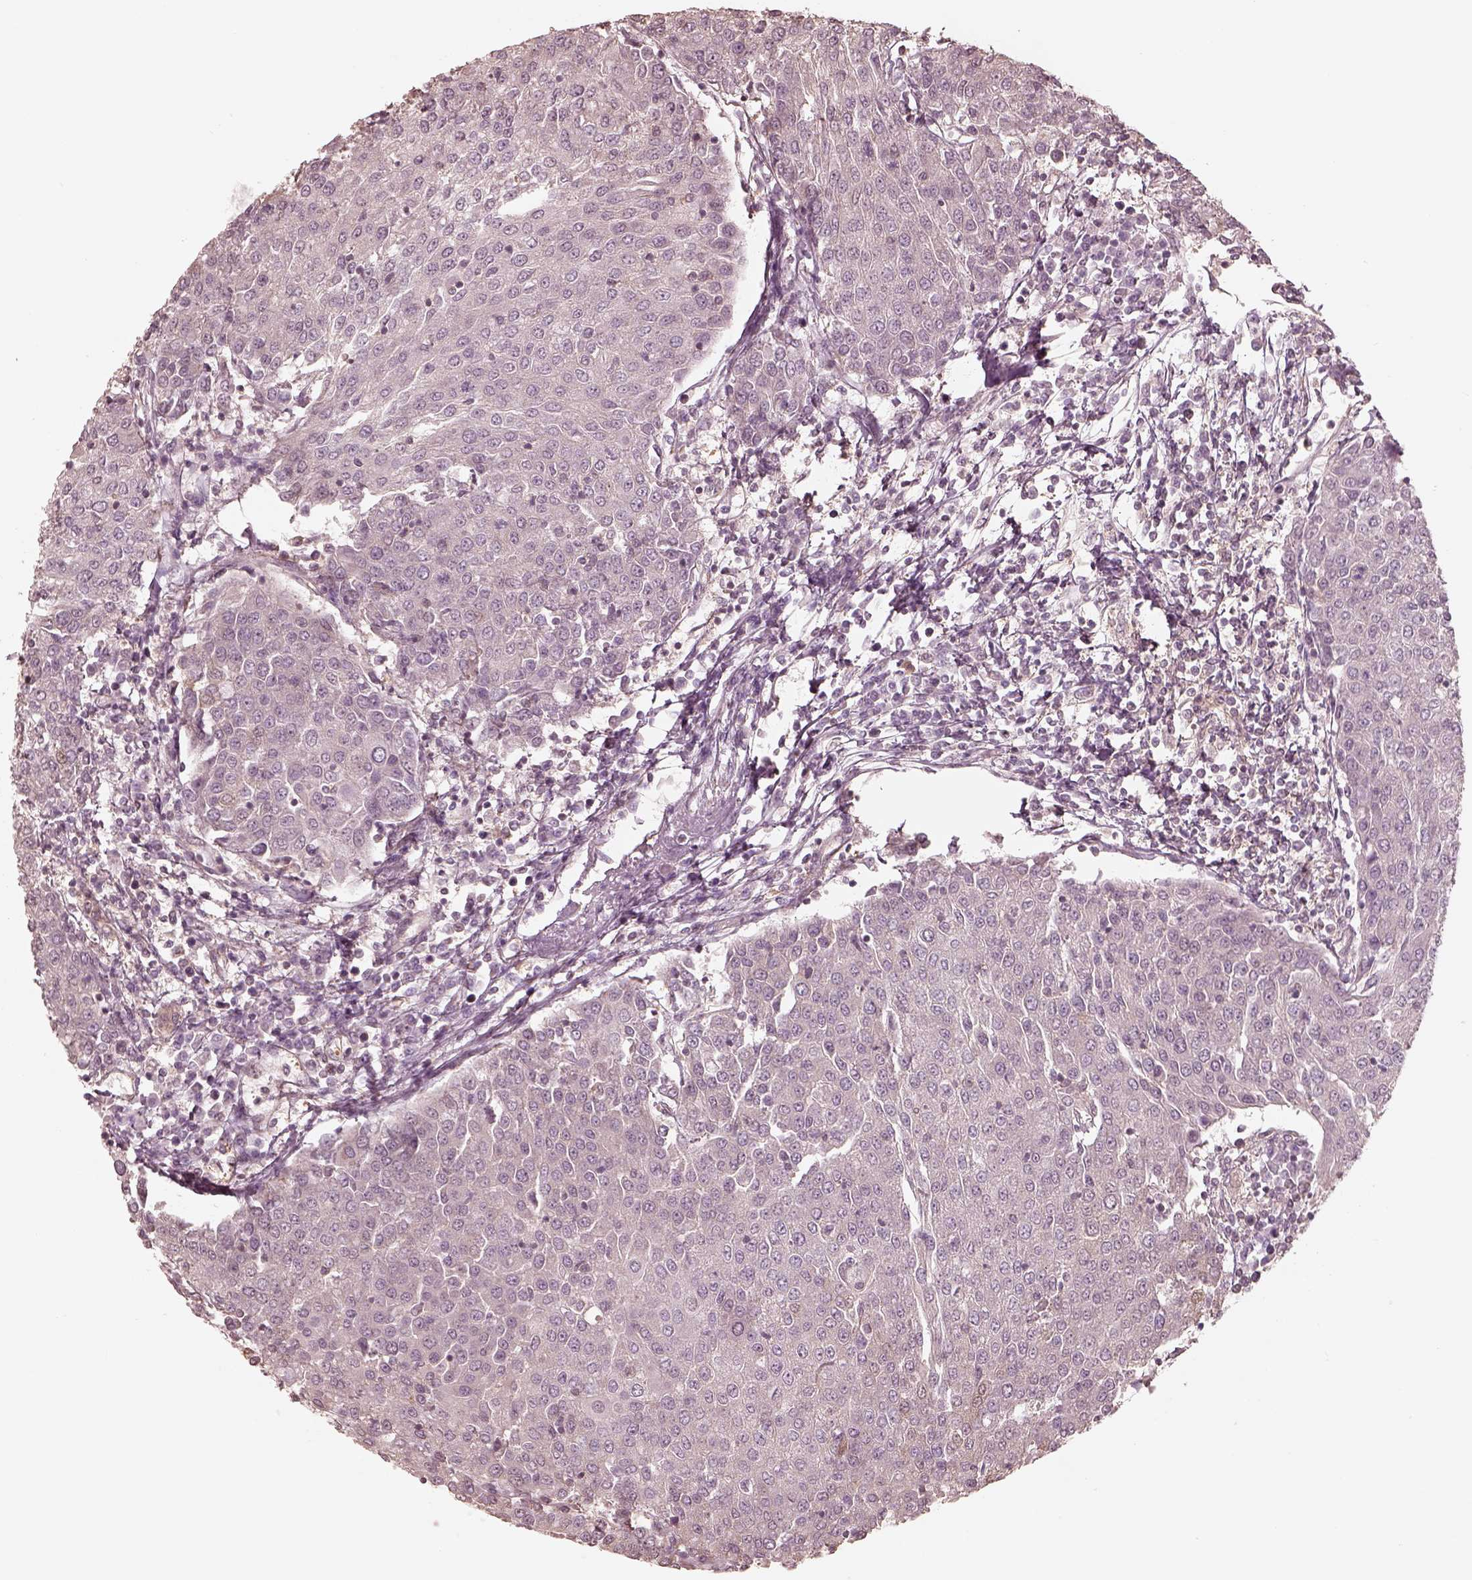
{"staining": {"intensity": "negative", "quantity": "none", "location": "none"}, "tissue": "urothelial cancer", "cell_type": "Tumor cells", "image_type": "cancer", "snomed": [{"axis": "morphology", "description": "Urothelial carcinoma, High grade"}, {"axis": "topography", "description": "Urinary bladder"}], "caption": "Protein analysis of high-grade urothelial carcinoma exhibits no significant positivity in tumor cells.", "gene": "KIF5C", "patient": {"sex": "female", "age": 85}}